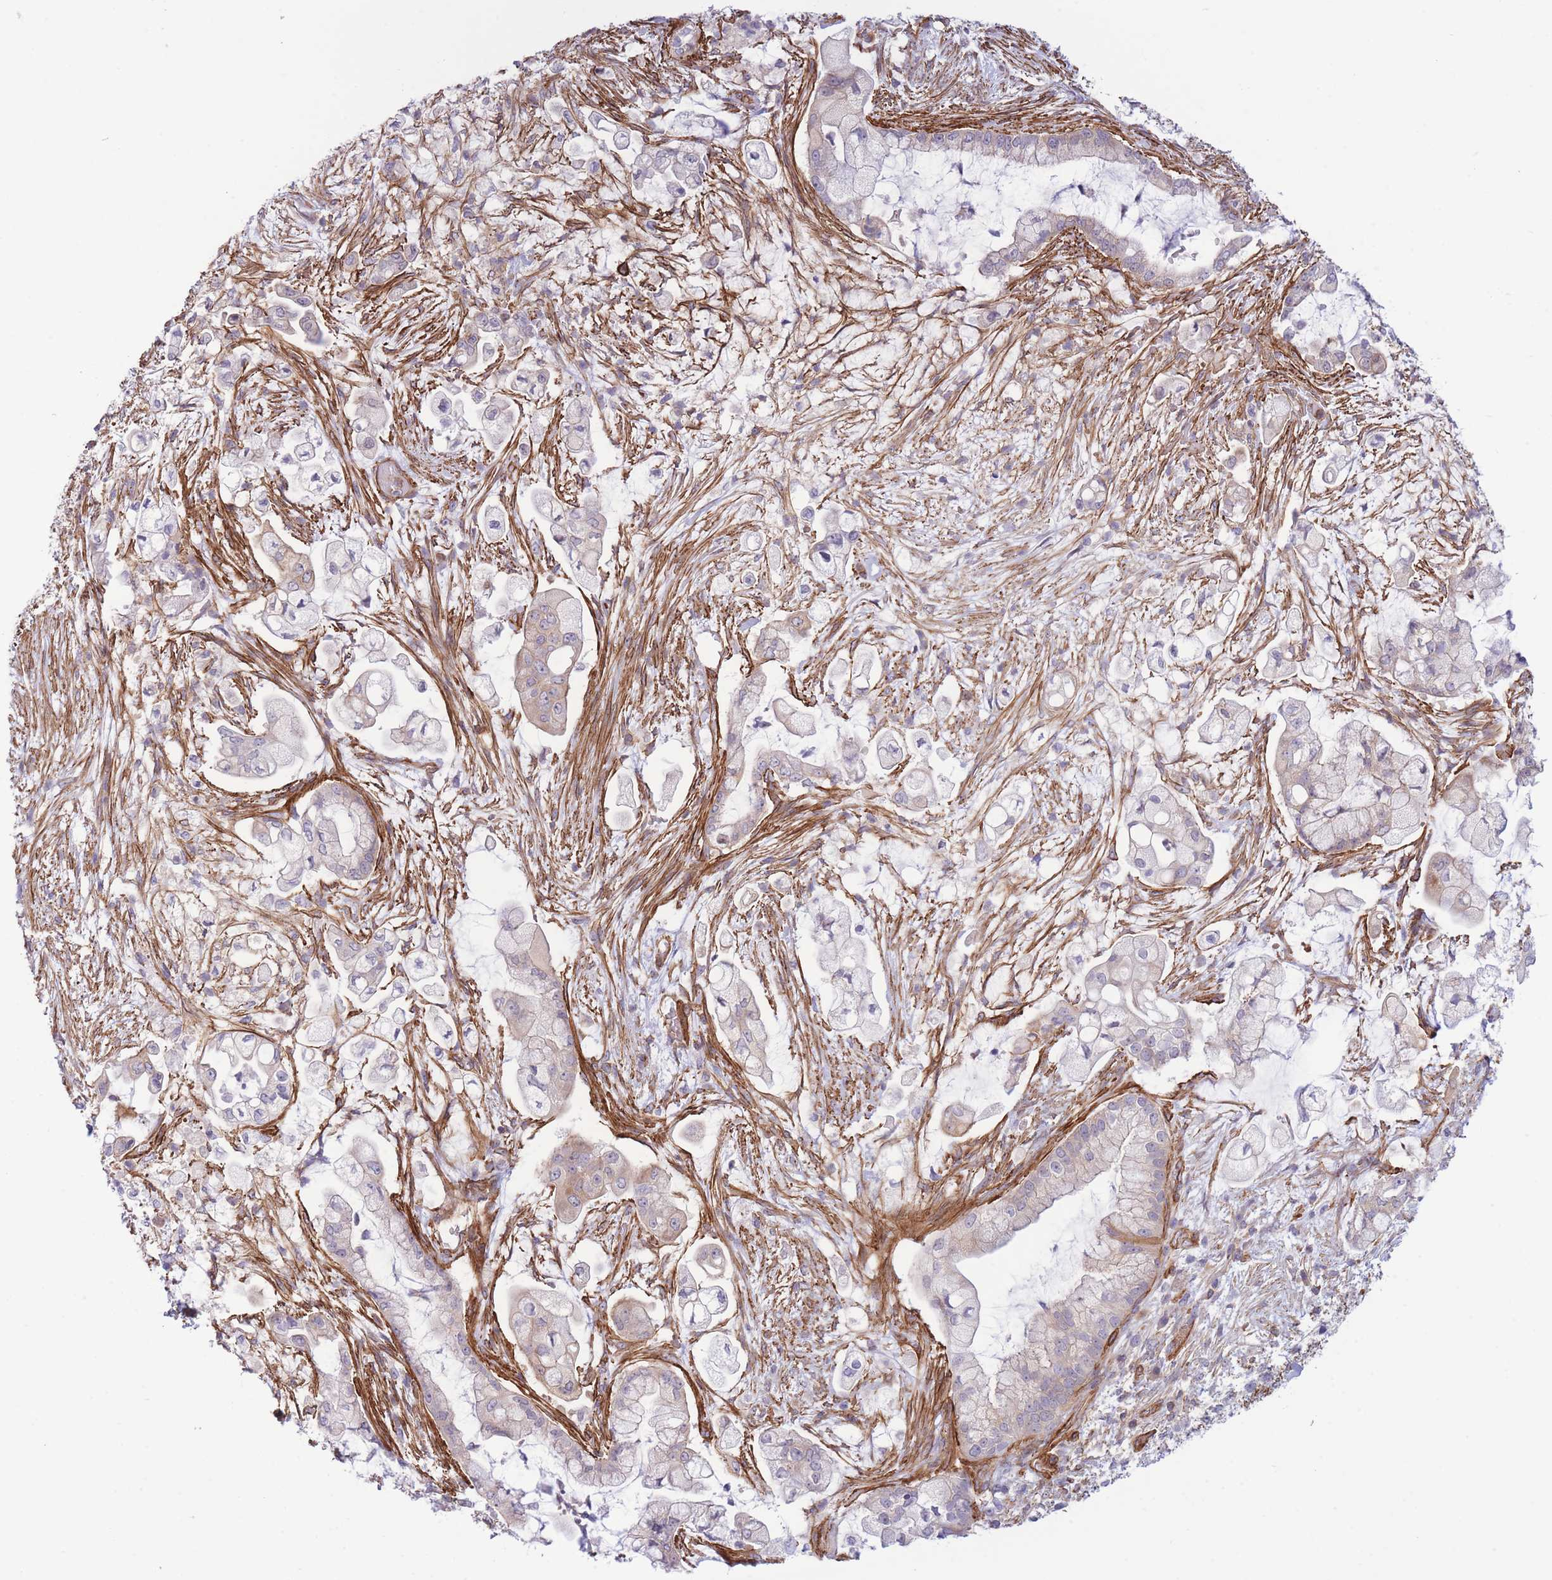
{"staining": {"intensity": "weak", "quantity": "<25%", "location": "cytoplasmic/membranous"}, "tissue": "pancreatic cancer", "cell_type": "Tumor cells", "image_type": "cancer", "snomed": [{"axis": "morphology", "description": "Adenocarcinoma, NOS"}, {"axis": "topography", "description": "Pancreas"}], "caption": "Histopathology image shows no protein expression in tumor cells of pancreatic adenocarcinoma tissue.", "gene": "CDC25B", "patient": {"sex": "female", "age": 69}}